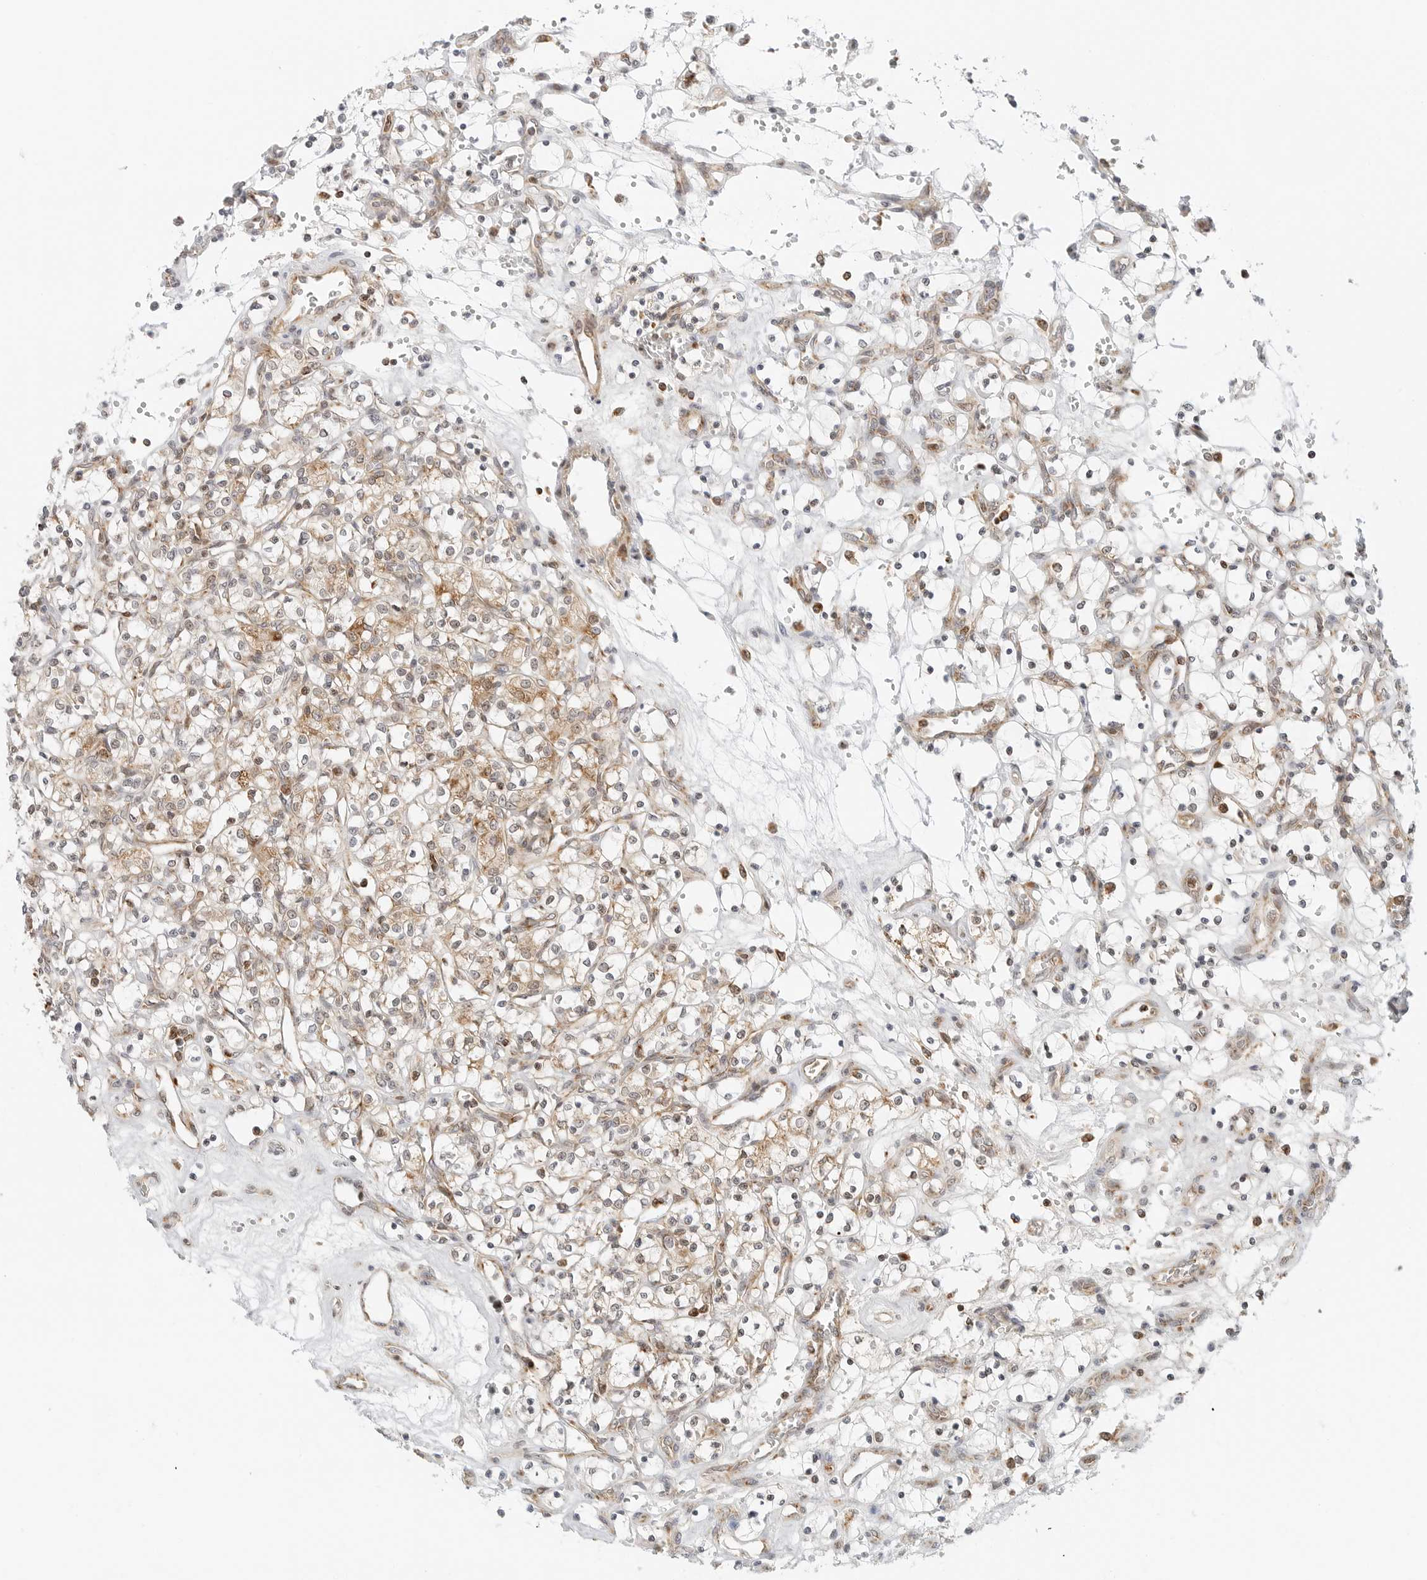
{"staining": {"intensity": "moderate", "quantity": "<25%", "location": "cytoplasmic/membranous"}, "tissue": "renal cancer", "cell_type": "Tumor cells", "image_type": "cancer", "snomed": [{"axis": "morphology", "description": "Adenocarcinoma, NOS"}, {"axis": "topography", "description": "Kidney"}], "caption": "This is an image of immunohistochemistry (IHC) staining of renal adenocarcinoma, which shows moderate staining in the cytoplasmic/membranous of tumor cells.", "gene": "DYRK4", "patient": {"sex": "female", "age": 69}}